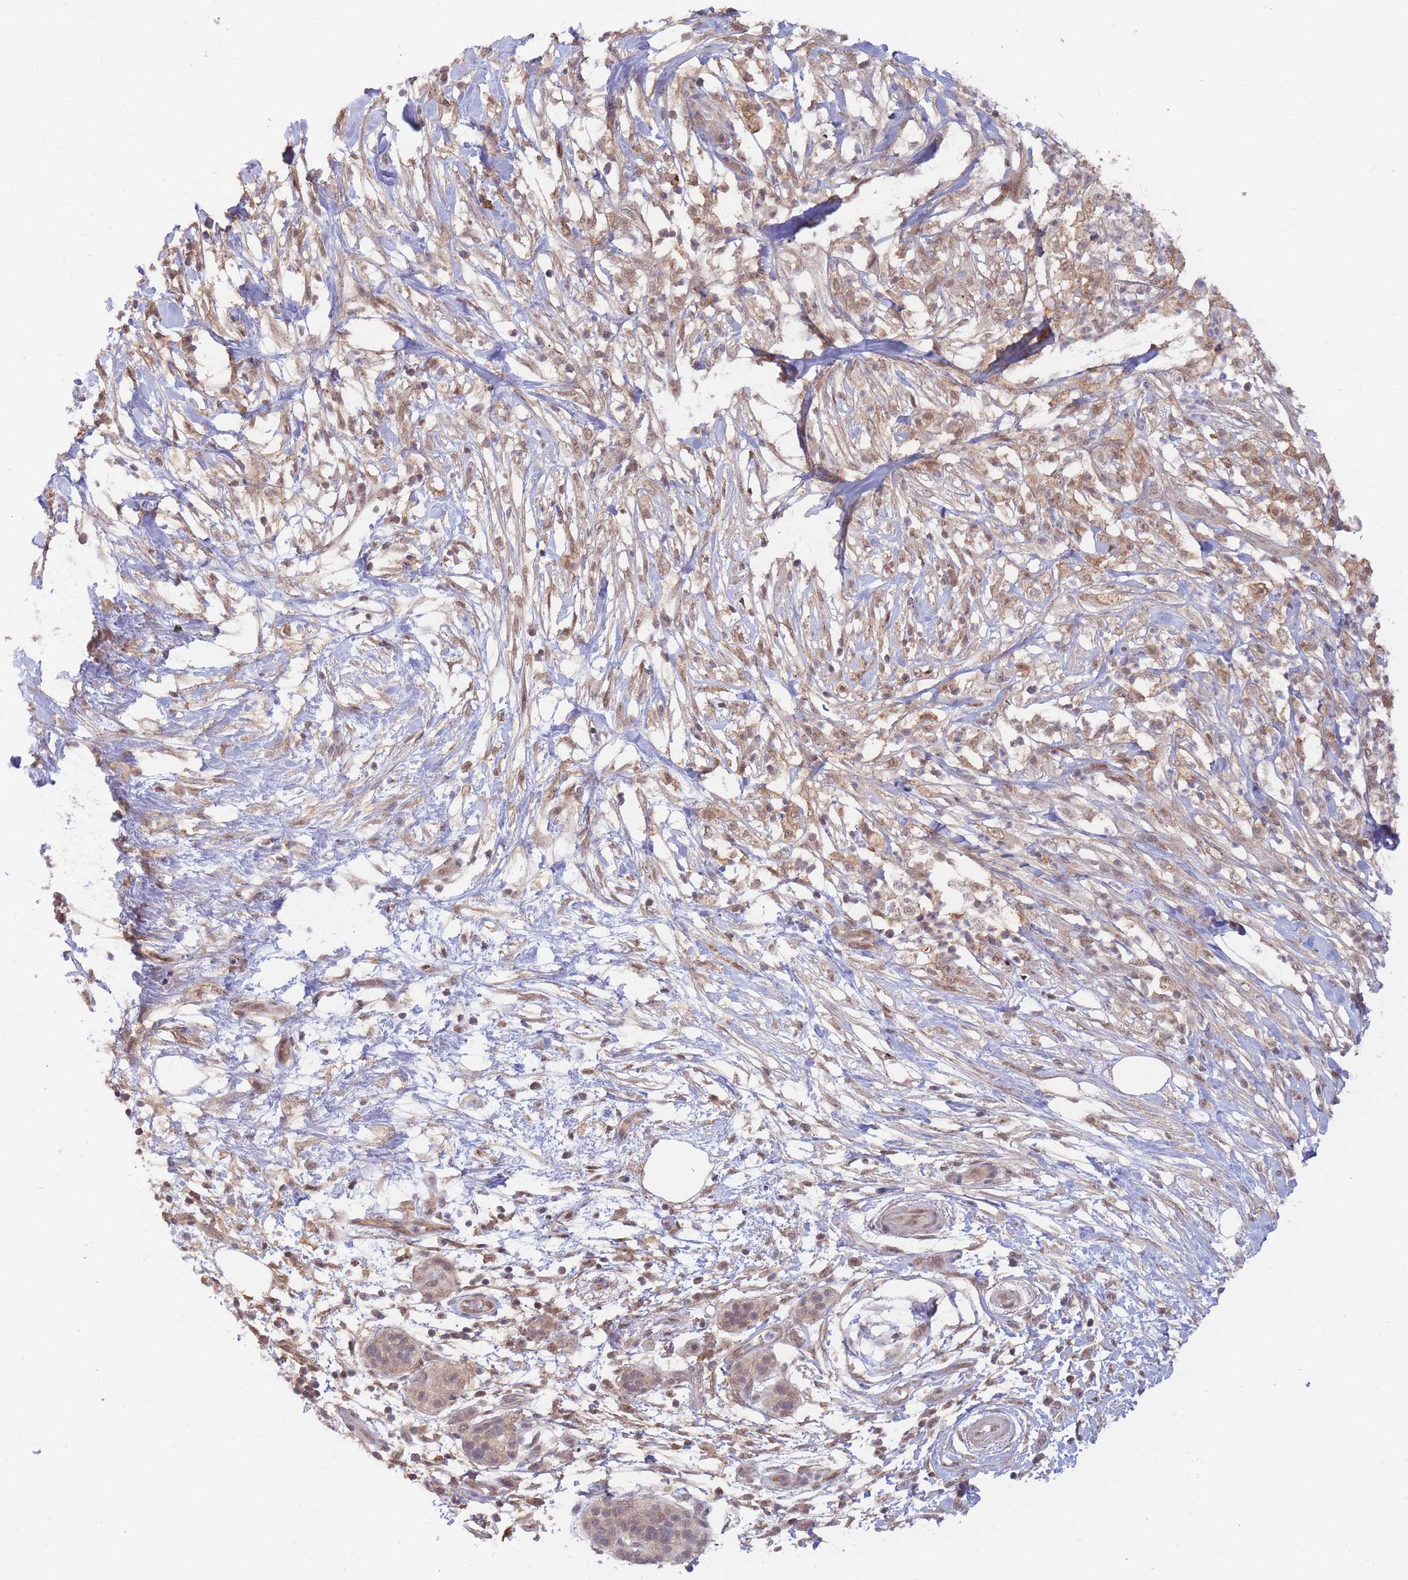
{"staining": {"intensity": "moderate", "quantity": ">75%", "location": "cytoplasmic/membranous,nuclear"}, "tissue": "pancreatic cancer", "cell_type": "Tumor cells", "image_type": "cancer", "snomed": [{"axis": "morphology", "description": "Adenocarcinoma, NOS"}, {"axis": "topography", "description": "Pancreas"}], "caption": "Adenocarcinoma (pancreatic) tissue displays moderate cytoplasmic/membranous and nuclear positivity in approximately >75% of tumor cells, visualized by immunohistochemistry. (DAB (3,3'-diaminobenzidine) IHC, brown staining for protein, blue staining for nuclei).", "gene": "BOD1L1", "patient": {"sex": "female", "age": 72}}